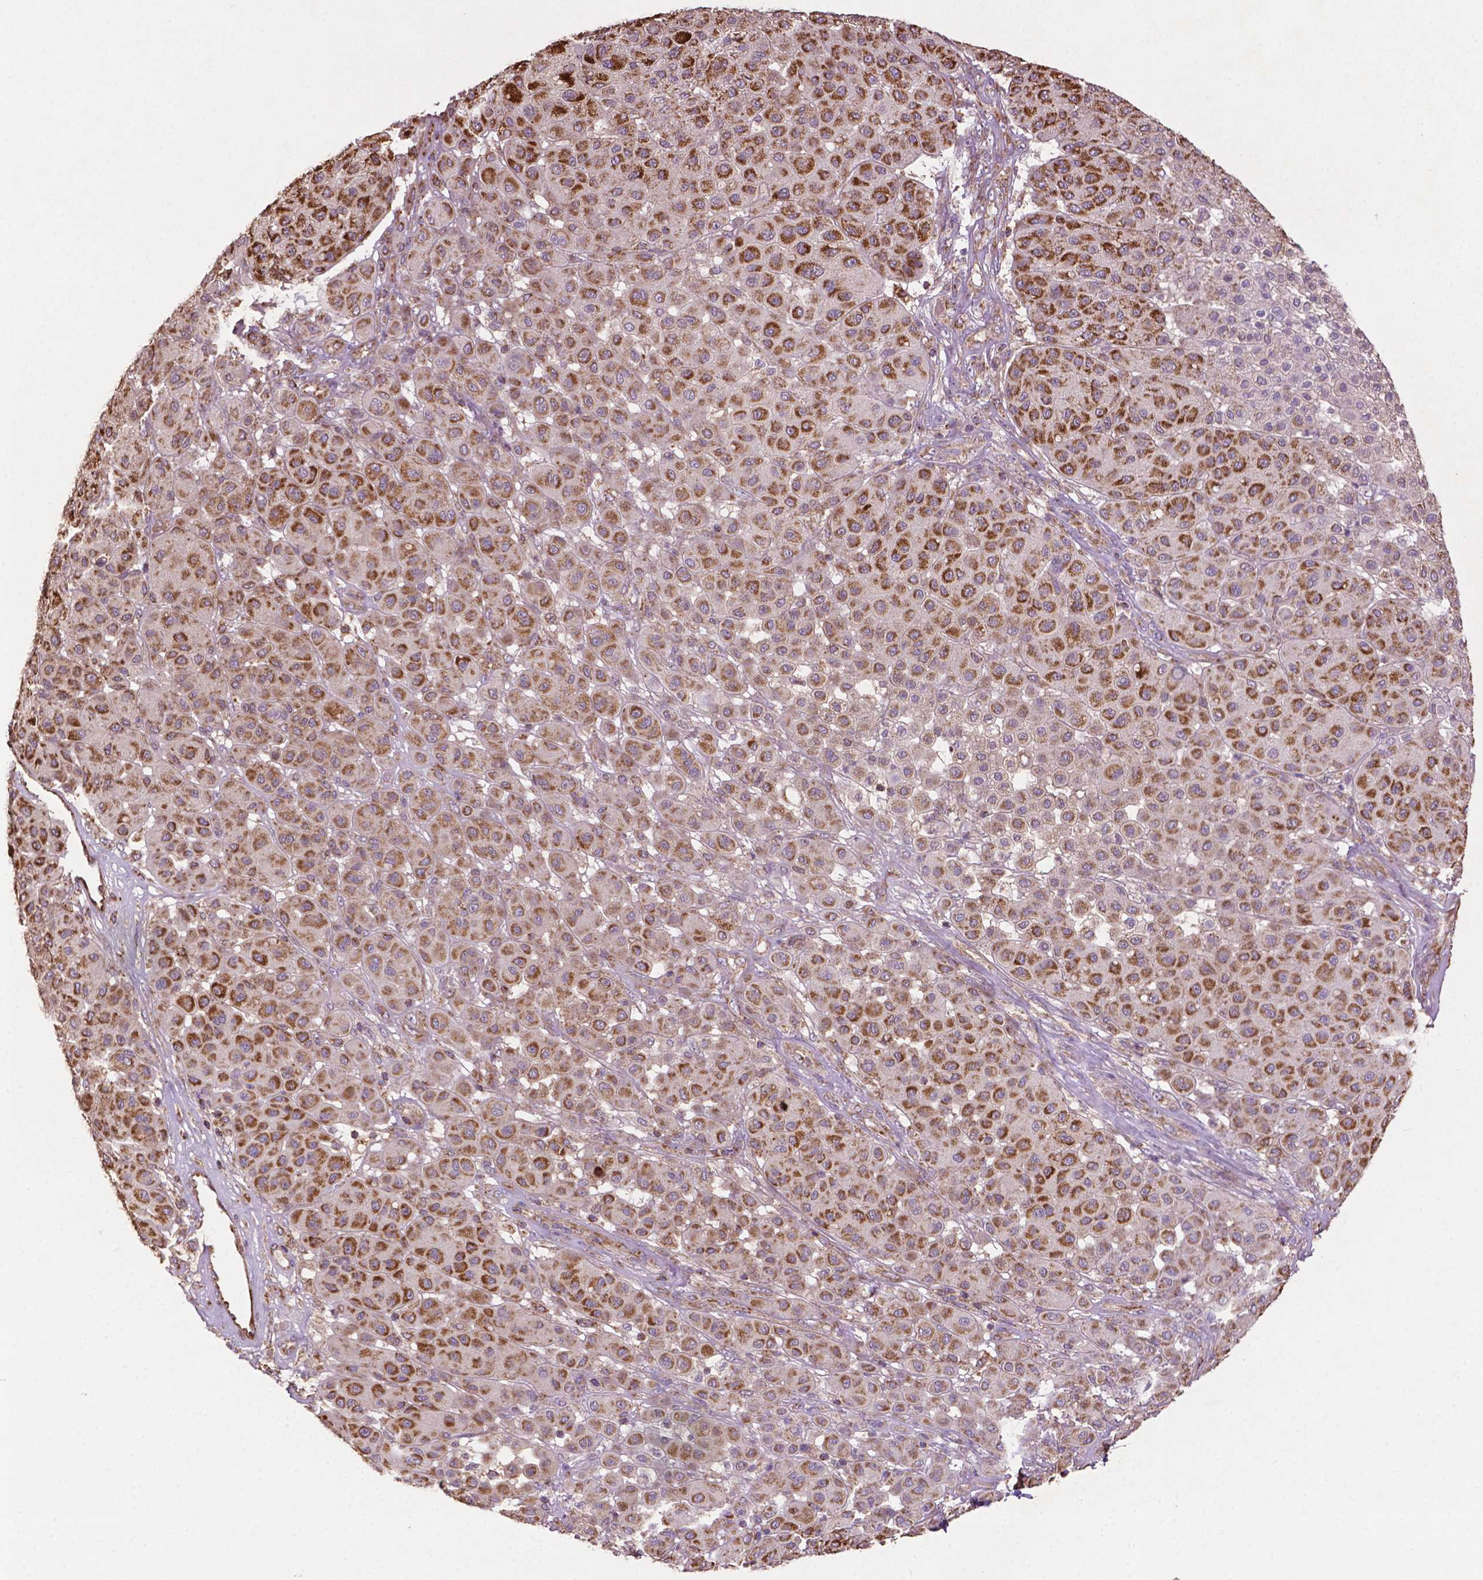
{"staining": {"intensity": "moderate", "quantity": ">75%", "location": "cytoplasmic/membranous"}, "tissue": "melanoma", "cell_type": "Tumor cells", "image_type": "cancer", "snomed": [{"axis": "morphology", "description": "Malignant melanoma, Metastatic site"}, {"axis": "topography", "description": "Smooth muscle"}], "caption": "Tumor cells demonstrate moderate cytoplasmic/membranous staining in about >75% of cells in melanoma.", "gene": "LRR1", "patient": {"sex": "male", "age": 41}}